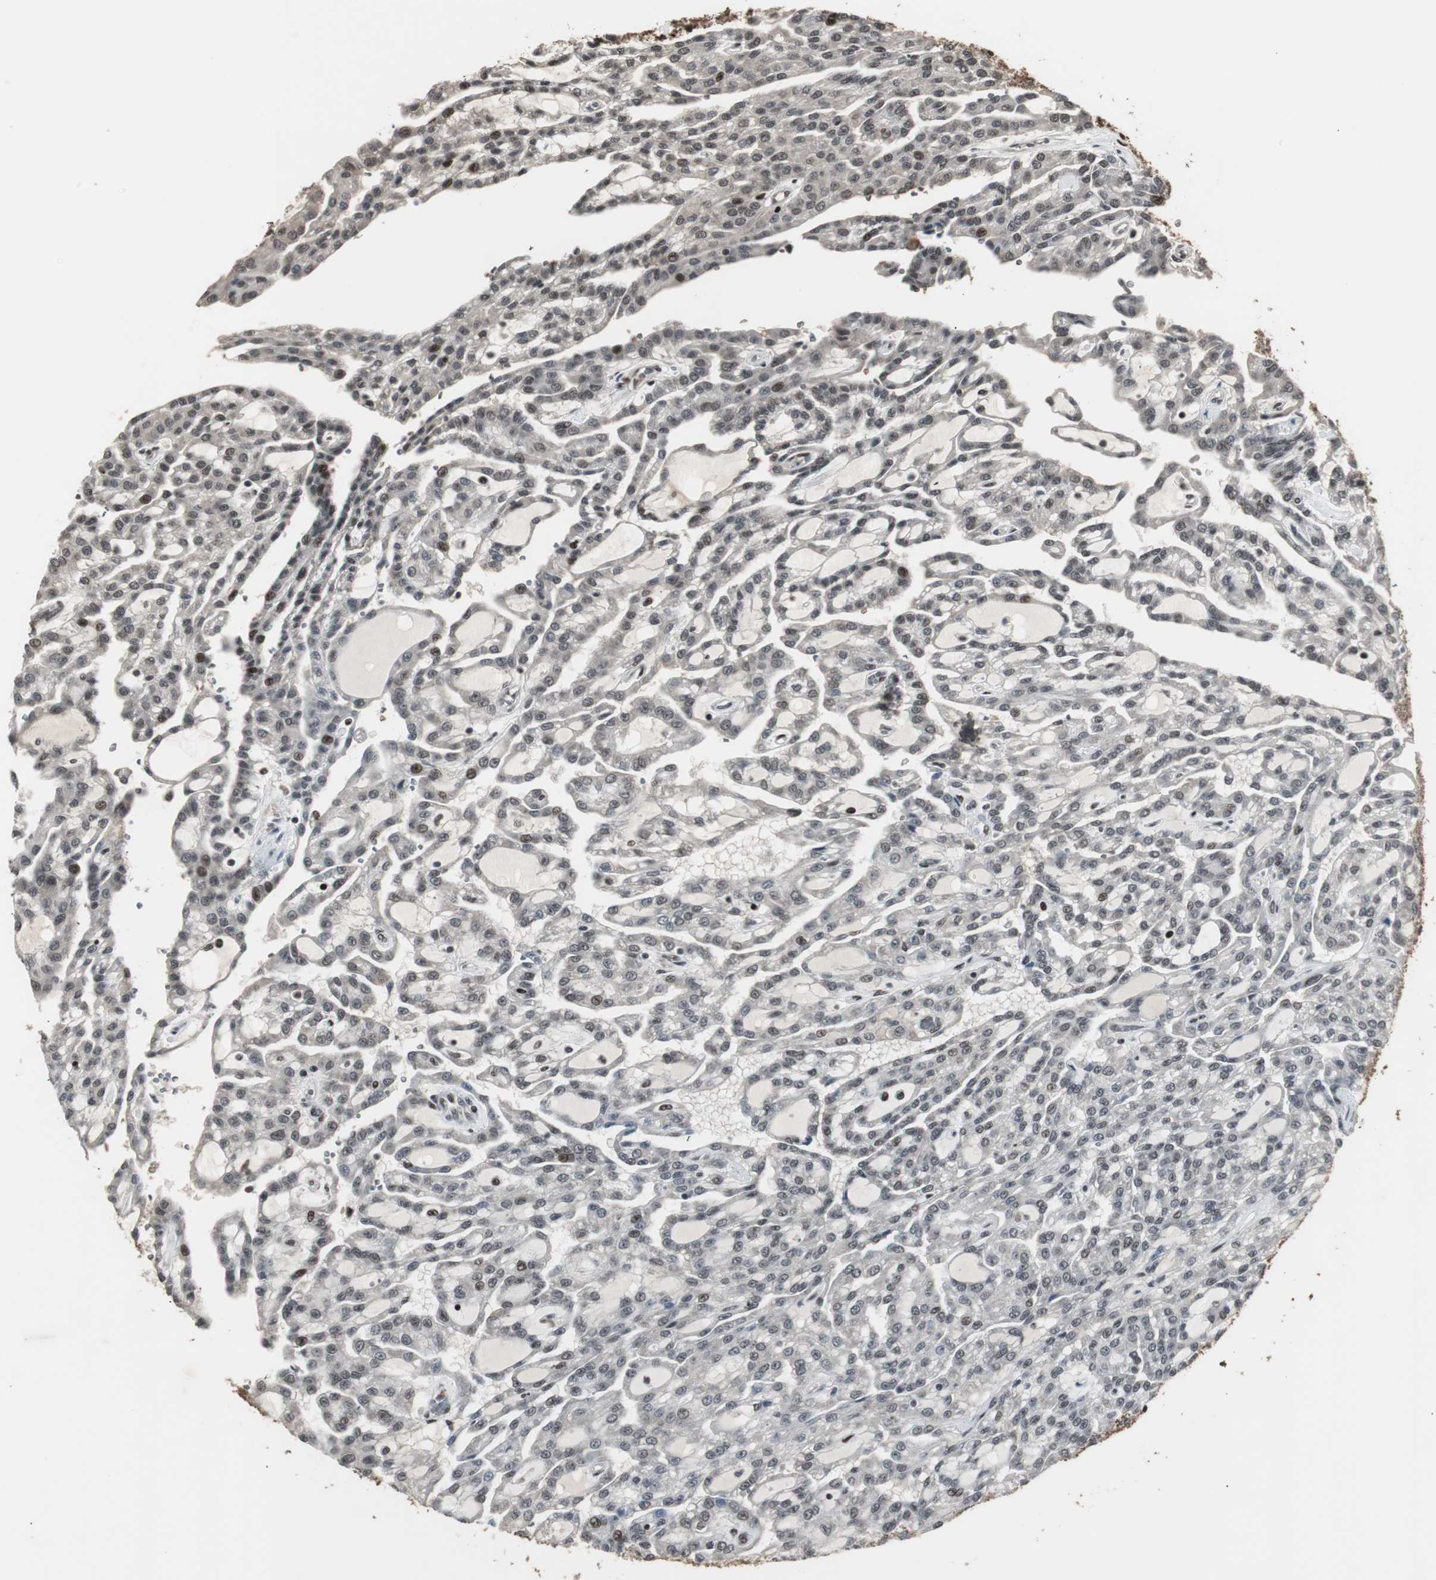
{"staining": {"intensity": "moderate", "quantity": ">75%", "location": "nuclear"}, "tissue": "renal cancer", "cell_type": "Tumor cells", "image_type": "cancer", "snomed": [{"axis": "morphology", "description": "Adenocarcinoma, NOS"}, {"axis": "topography", "description": "Kidney"}], "caption": "High-power microscopy captured an IHC image of renal cancer, revealing moderate nuclear staining in about >75% of tumor cells. (DAB IHC, brown staining for protein, blue staining for nuclei).", "gene": "TAF5", "patient": {"sex": "male", "age": 63}}